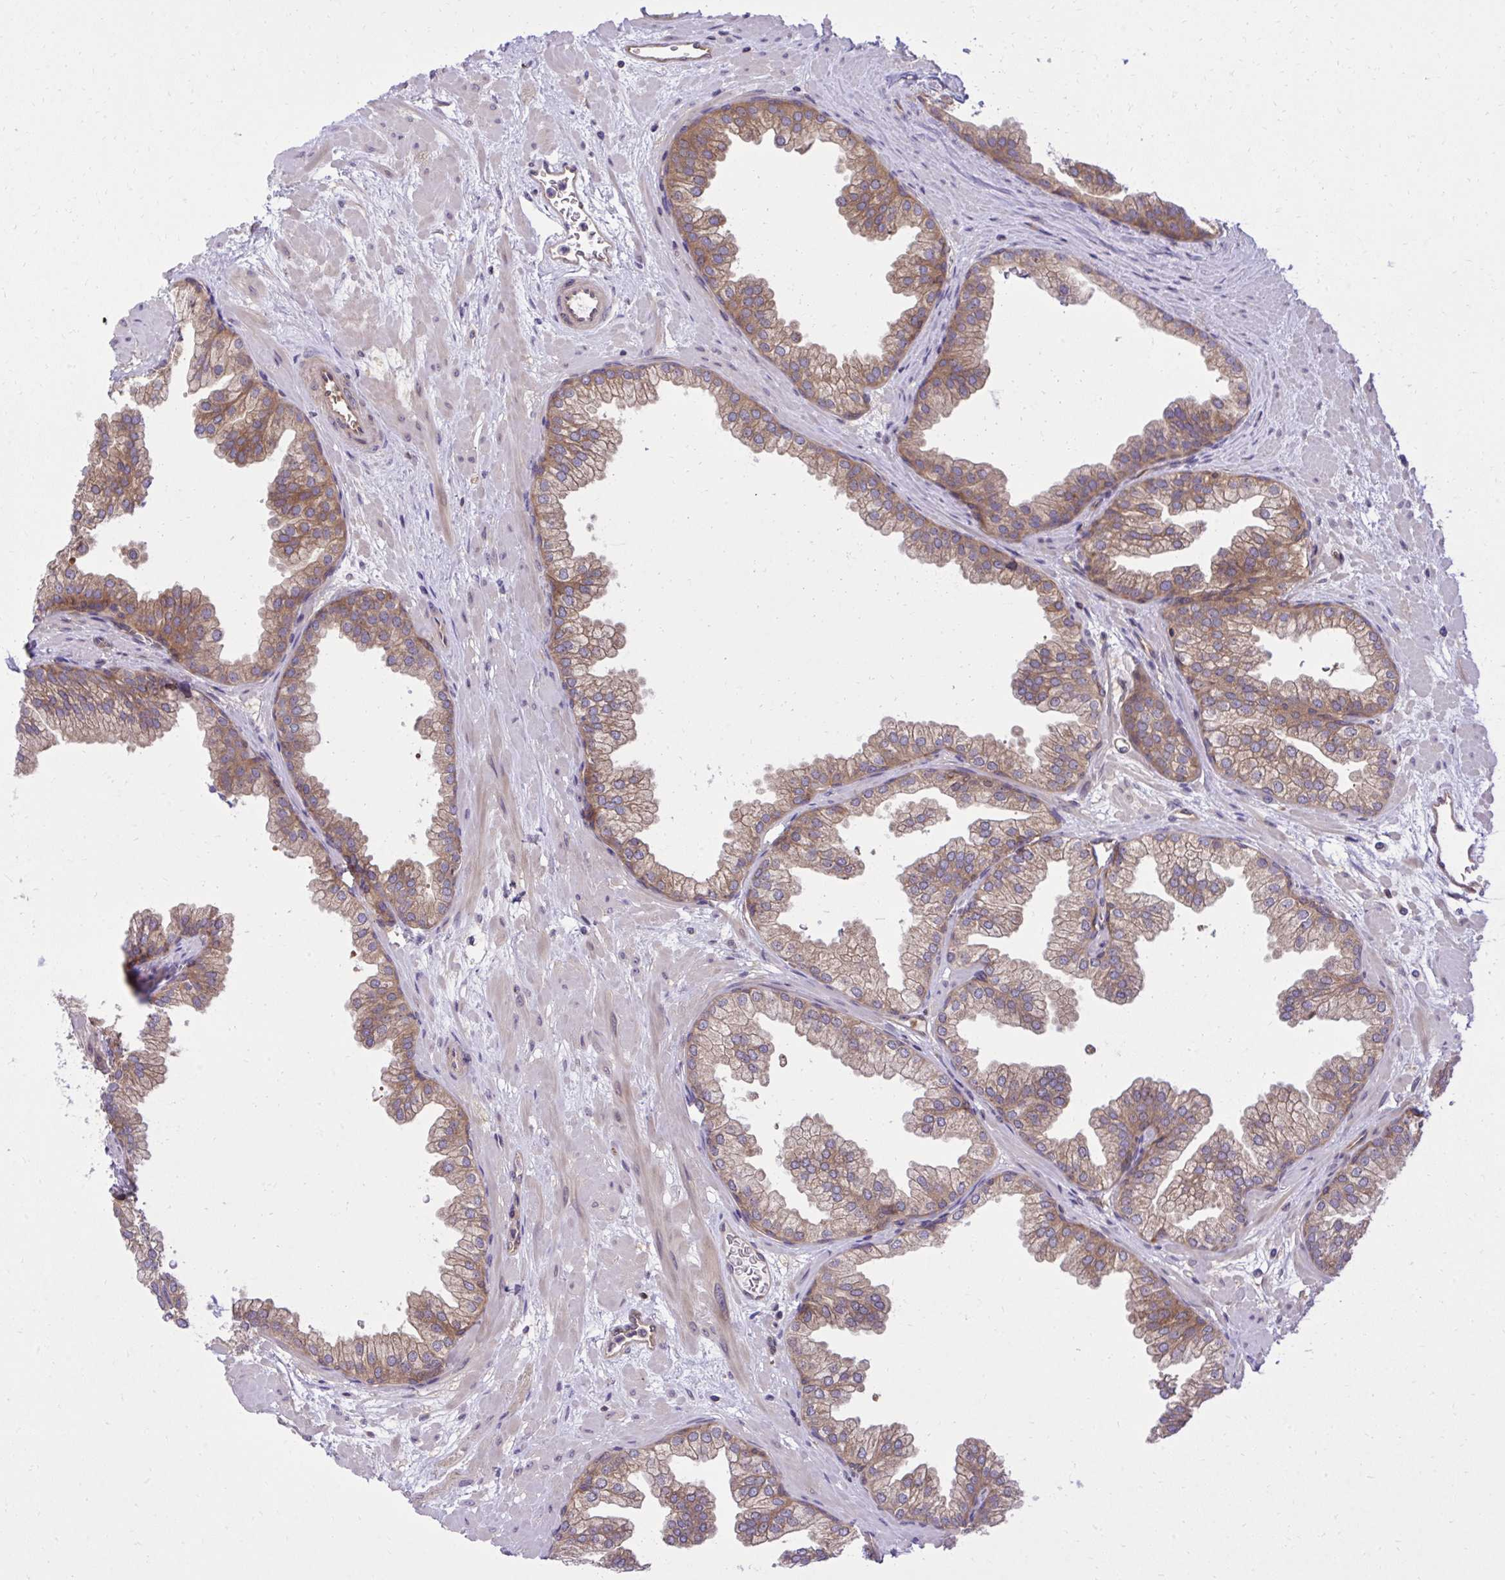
{"staining": {"intensity": "moderate", "quantity": ">75%", "location": "cytoplasmic/membranous"}, "tissue": "prostate", "cell_type": "Glandular cells", "image_type": "normal", "snomed": [{"axis": "morphology", "description": "Normal tissue, NOS"}, {"axis": "topography", "description": "Prostate"}], "caption": "Moderate cytoplasmic/membranous staining for a protein is appreciated in approximately >75% of glandular cells of unremarkable prostate using immunohistochemistry.", "gene": "PPP5C", "patient": {"sex": "male", "age": 37}}